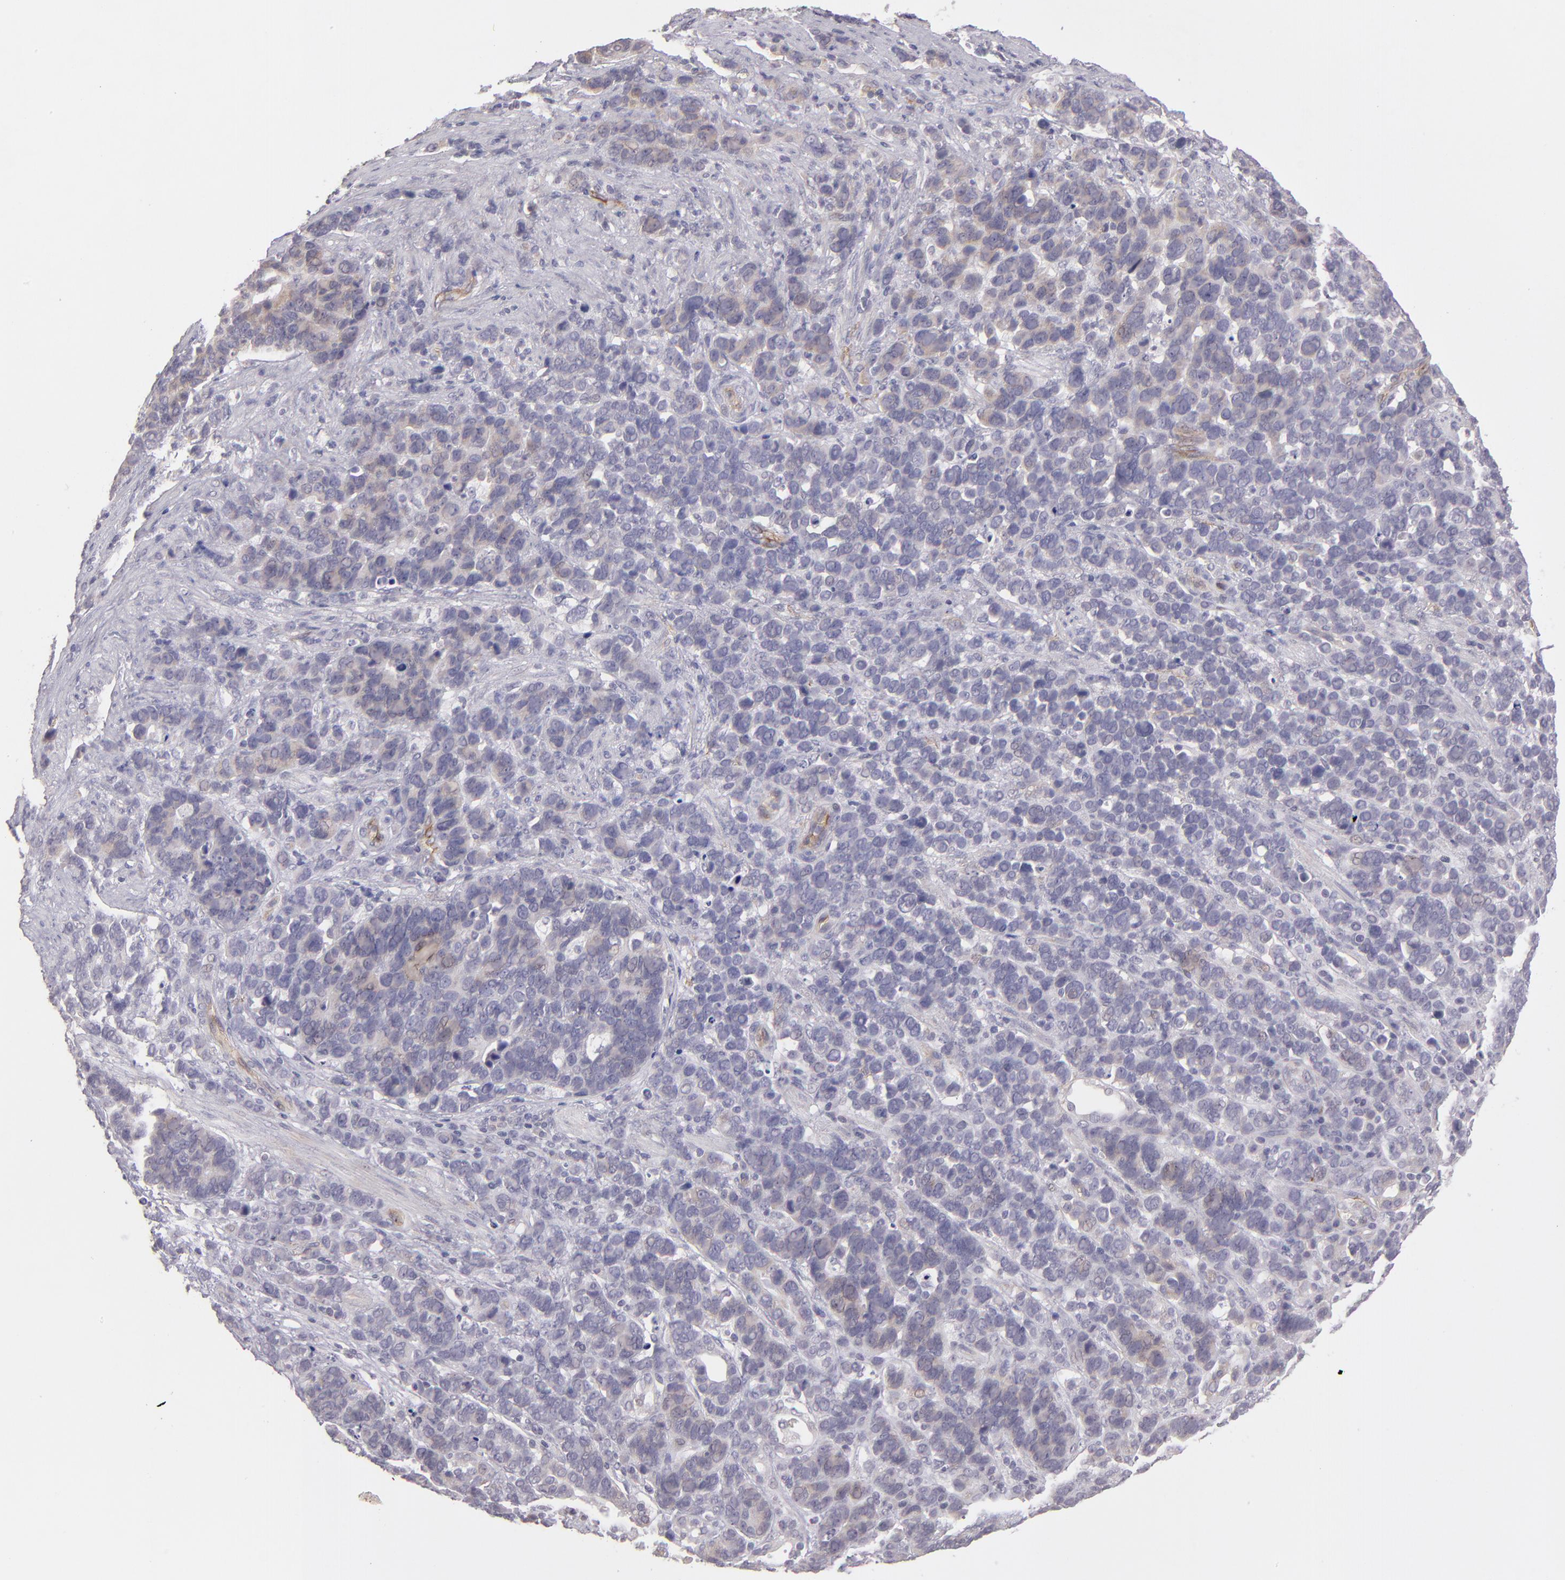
{"staining": {"intensity": "negative", "quantity": "none", "location": "none"}, "tissue": "stomach cancer", "cell_type": "Tumor cells", "image_type": "cancer", "snomed": [{"axis": "morphology", "description": "Adenocarcinoma, NOS"}, {"axis": "topography", "description": "Stomach, upper"}], "caption": "Protein analysis of stomach cancer reveals no significant positivity in tumor cells. (Brightfield microscopy of DAB immunohistochemistry at high magnification).", "gene": "THBD", "patient": {"sex": "male", "age": 71}}